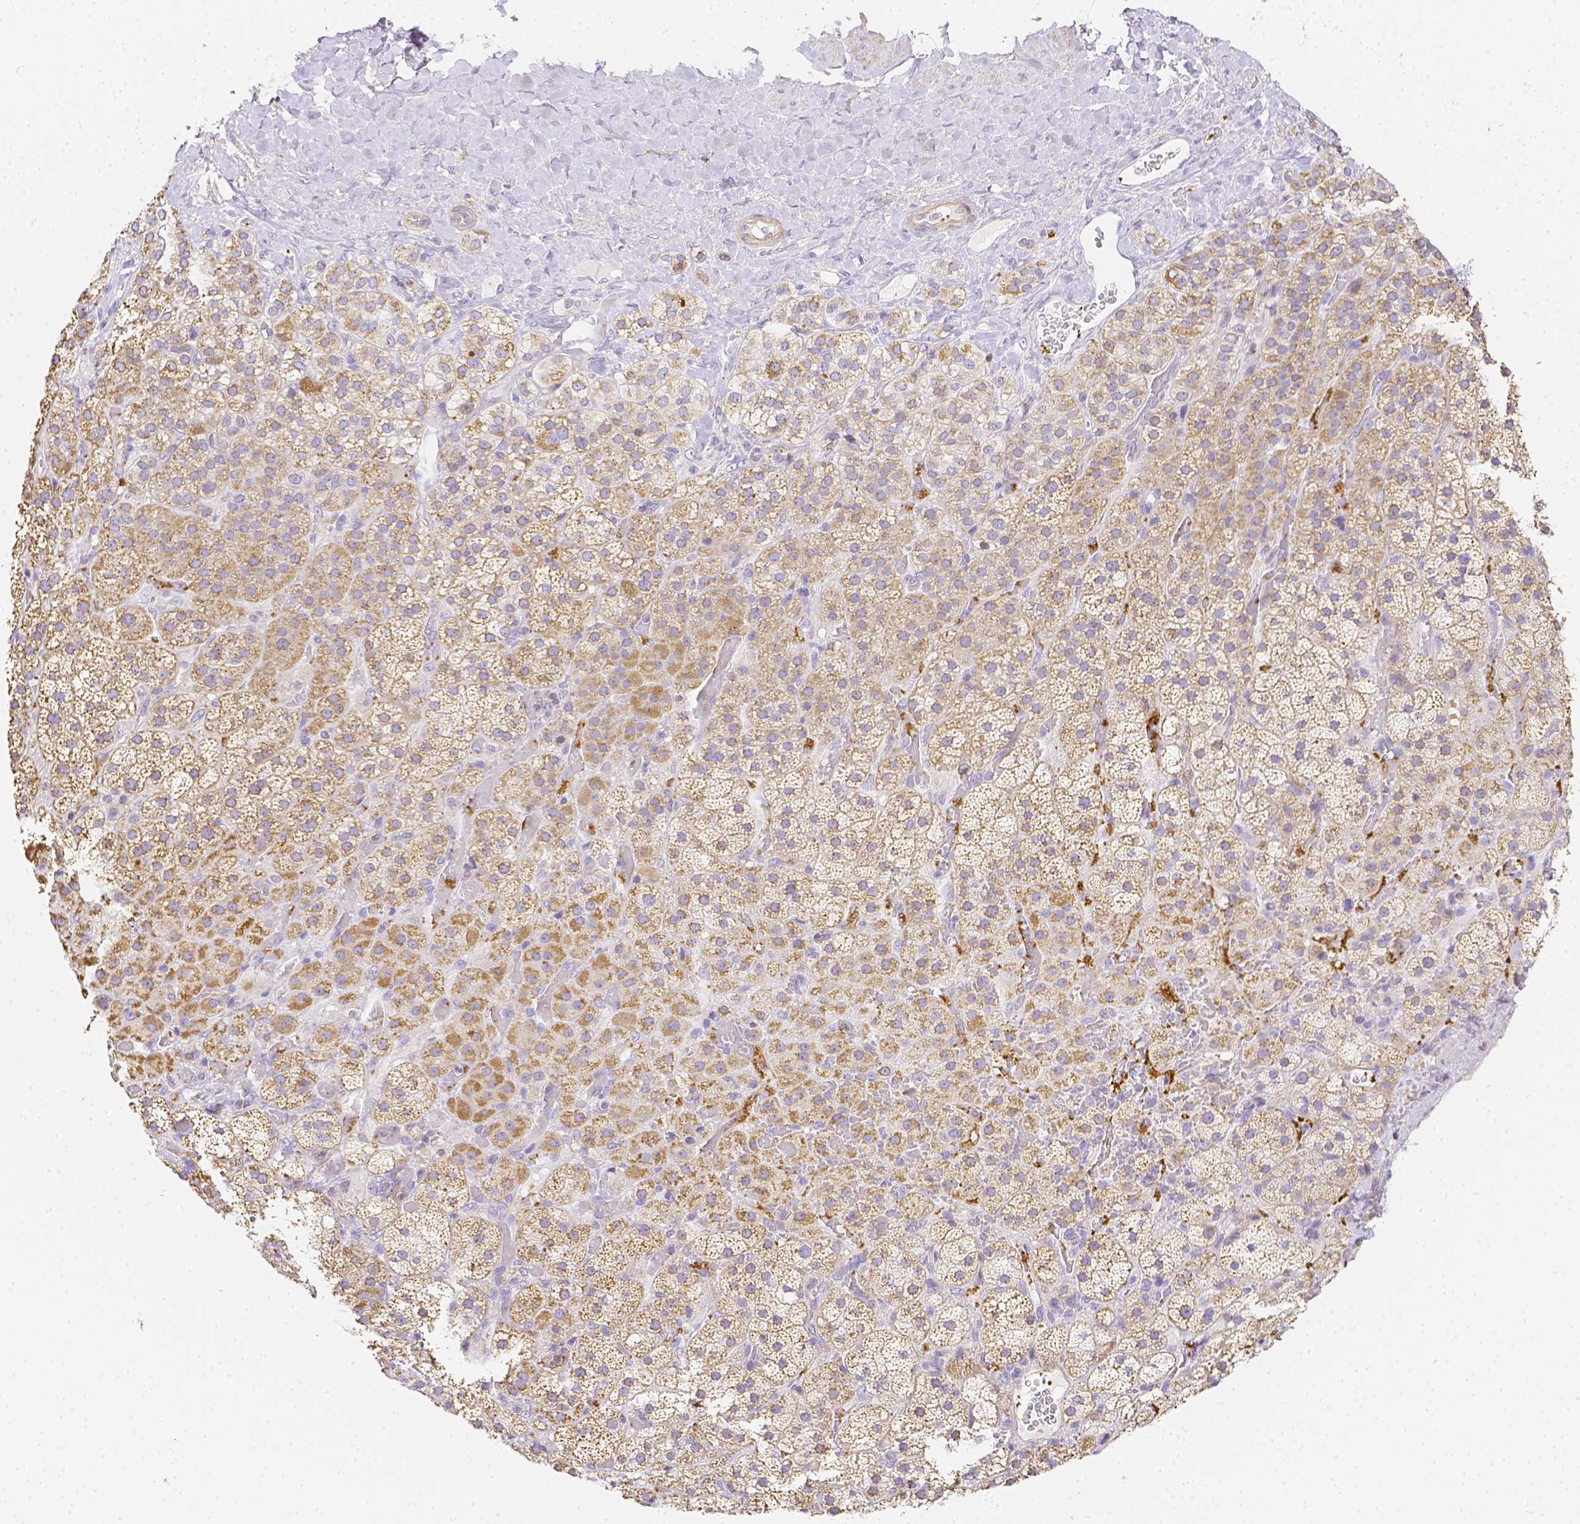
{"staining": {"intensity": "weak", "quantity": "25%-75%", "location": "cytoplasmic/membranous"}, "tissue": "adrenal gland", "cell_type": "Glandular cells", "image_type": "normal", "snomed": [{"axis": "morphology", "description": "Normal tissue, NOS"}, {"axis": "topography", "description": "Adrenal gland"}], "caption": "Immunohistochemistry of unremarkable adrenal gland shows low levels of weak cytoplasmic/membranous expression in about 25%-75% of glandular cells. Using DAB (brown) and hematoxylin (blue) stains, captured at high magnification using brightfield microscopy.", "gene": "ASAH2B", "patient": {"sex": "male", "age": 57}}